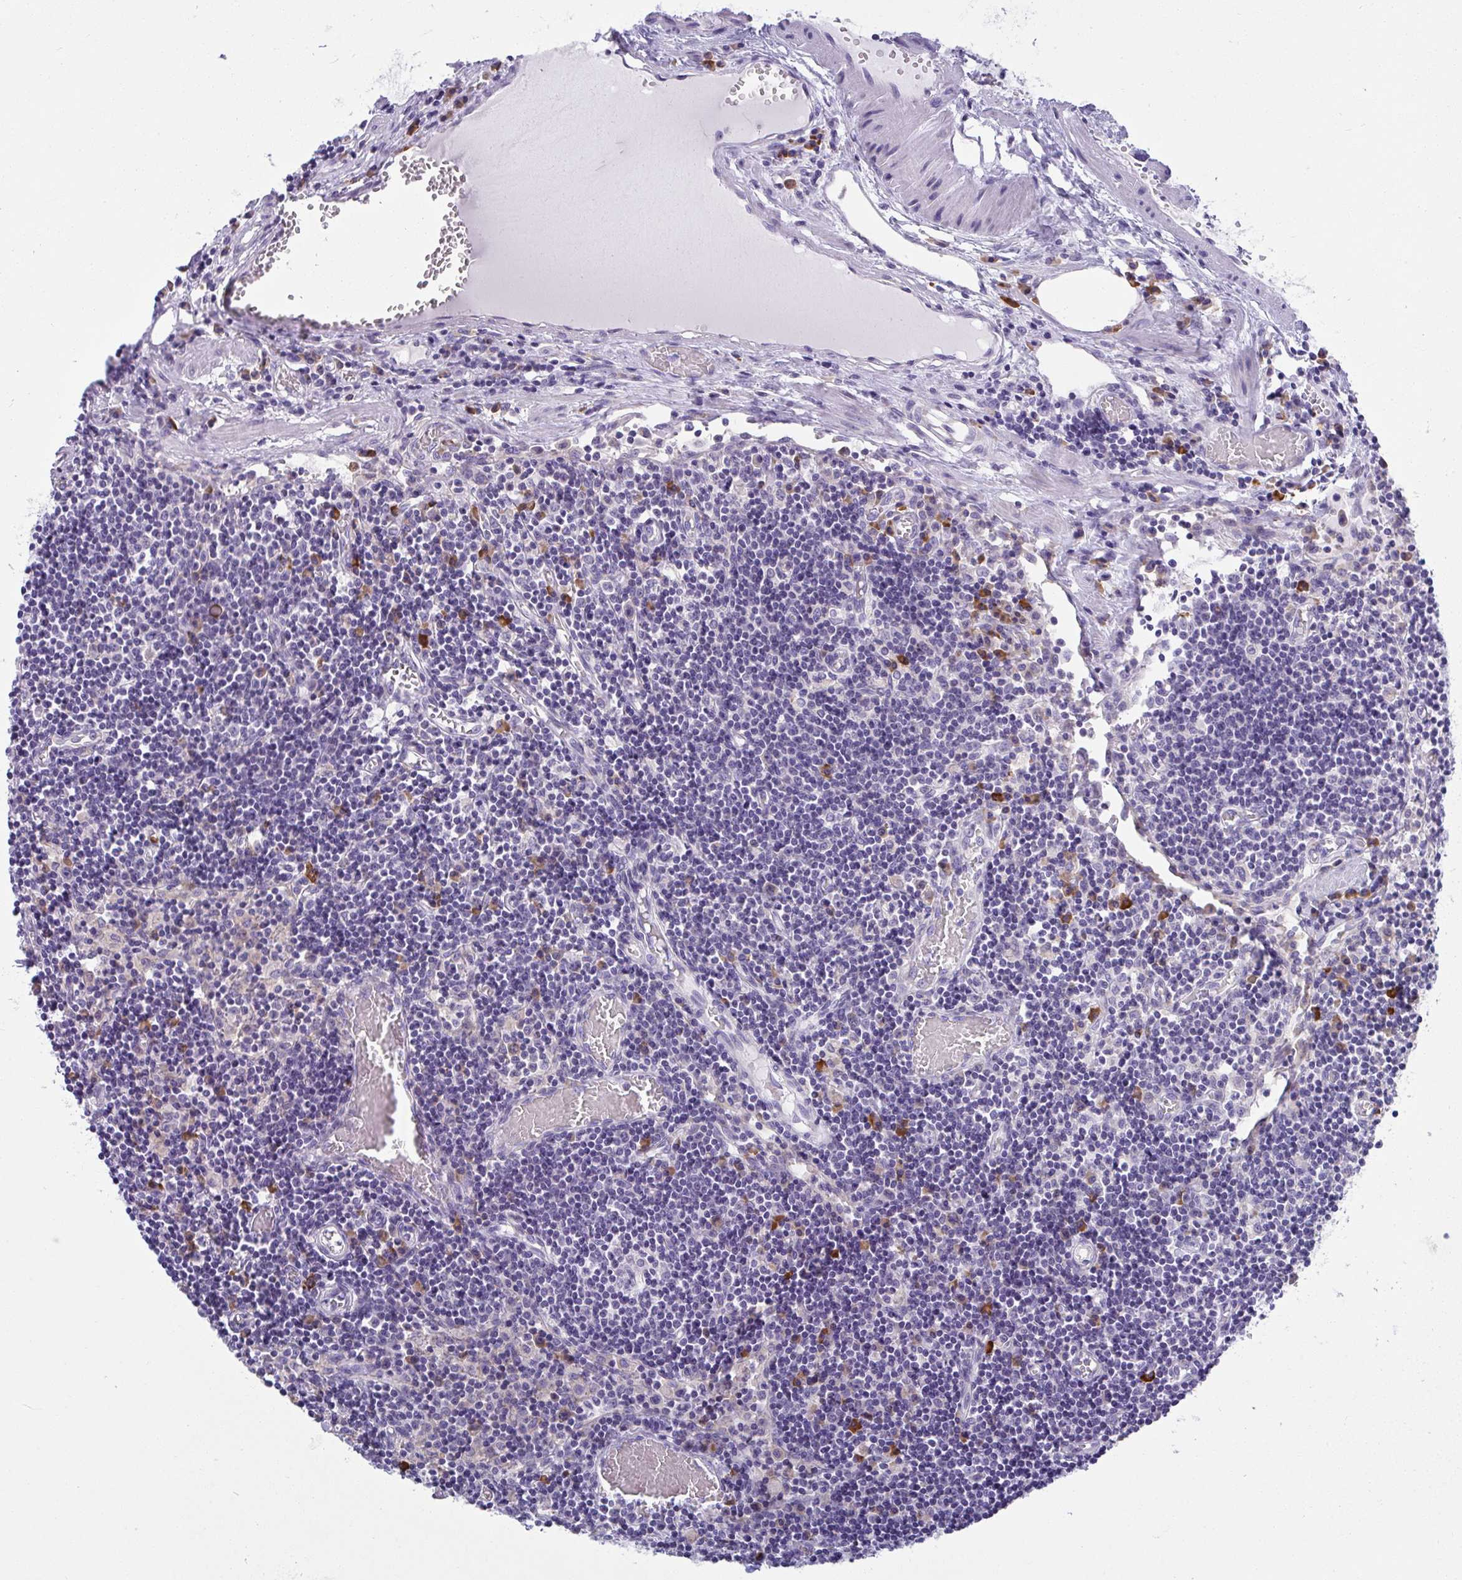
{"staining": {"intensity": "negative", "quantity": "none", "location": "none"}, "tissue": "lymph node", "cell_type": "Germinal center cells", "image_type": "normal", "snomed": [{"axis": "morphology", "description": "Normal tissue, NOS"}, {"axis": "topography", "description": "Lymph node"}], "caption": "Germinal center cells show no significant protein positivity in normal lymph node. (DAB IHC visualized using brightfield microscopy, high magnification).", "gene": "FASLG", "patient": {"sex": "male", "age": 66}}